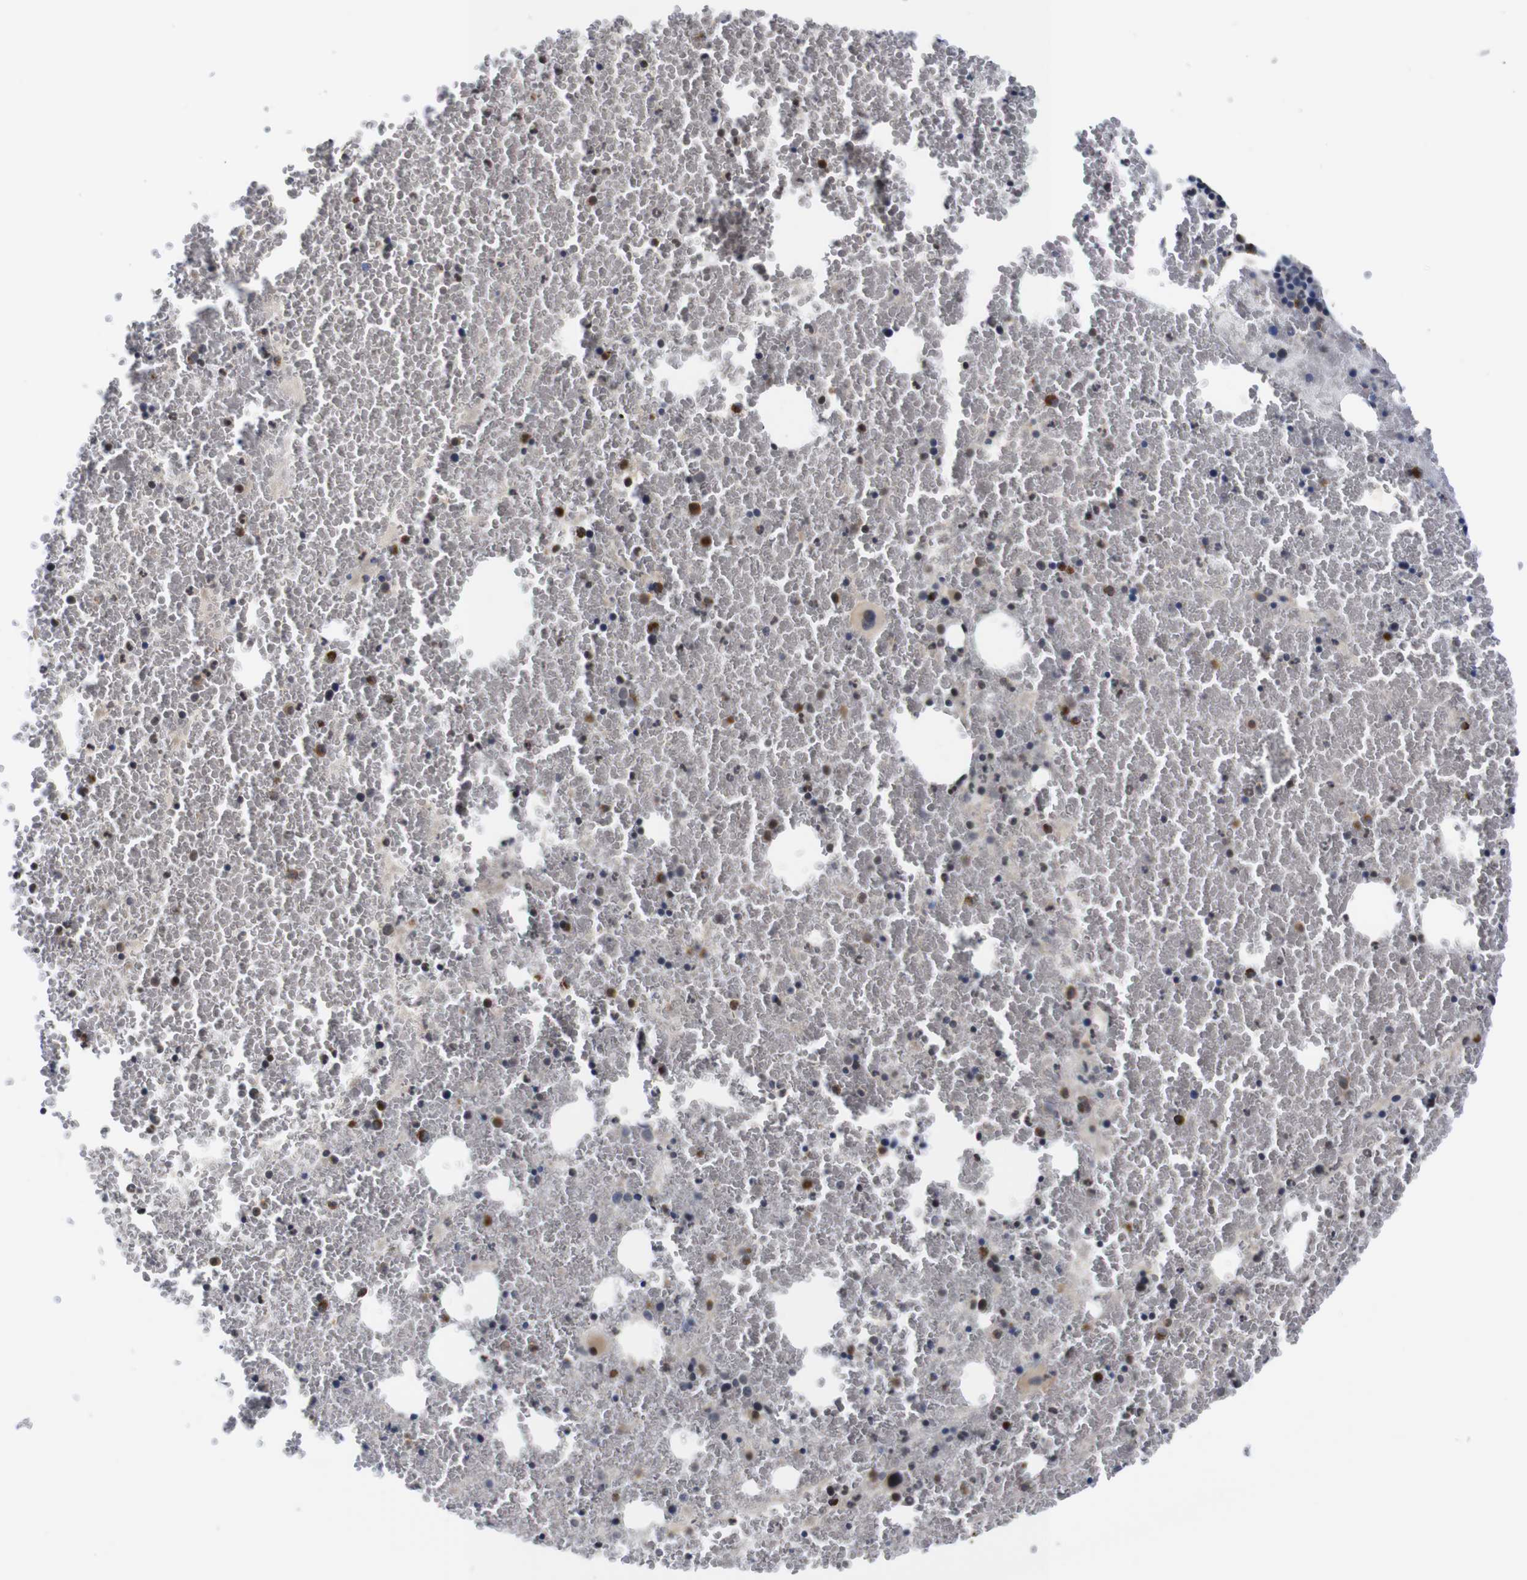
{"staining": {"intensity": "moderate", "quantity": "25%-75%", "location": "cytoplasmic/membranous"}, "tissue": "bone marrow", "cell_type": "Hematopoietic cells", "image_type": "normal", "snomed": [{"axis": "morphology", "description": "Normal tissue, NOS"}, {"axis": "morphology", "description": "Inflammation, NOS"}, {"axis": "topography", "description": "Bone marrow"}], "caption": "Brown immunohistochemical staining in benign human bone marrow demonstrates moderate cytoplasmic/membranous expression in approximately 25%-75% of hematopoietic cells.", "gene": "FURIN", "patient": {"sex": "male", "age": 47}}